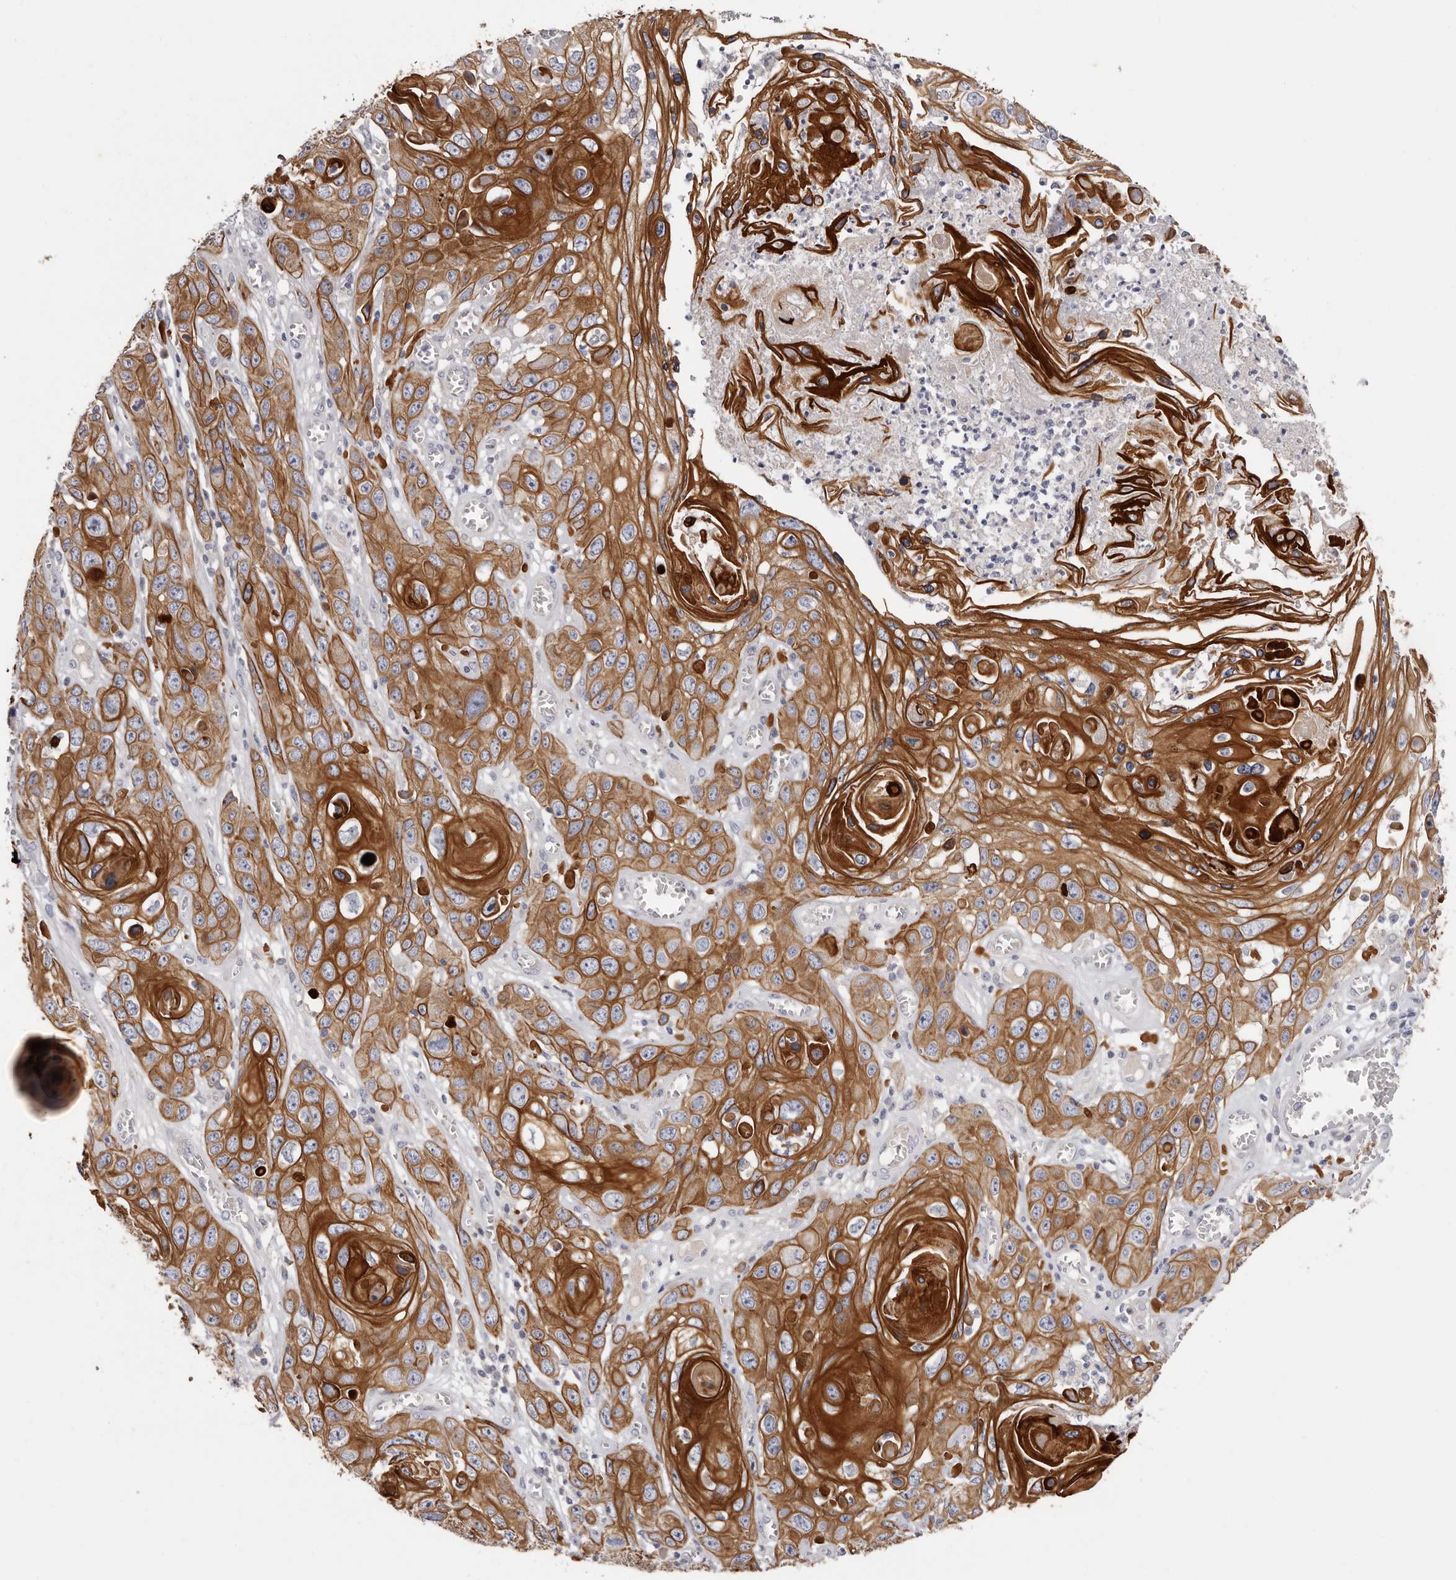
{"staining": {"intensity": "moderate", "quantity": ">75%", "location": "cytoplasmic/membranous"}, "tissue": "skin cancer", "cell_type": "Tumor cells", "image_type": "cancer", "snomed": [{"axis": "morphology", "description": "Squamous cell carcinoma, NOS"}, {"axis": "topography", "description": "Skin"}], "caption": "The immunohistochemical stain labels moderate cytoplasmic/membranous staining in tumor cells of squamous cell carcinoma (skin) tissue.", "gene": "STK16", "patient": {"sex": "male", "age": 55}}